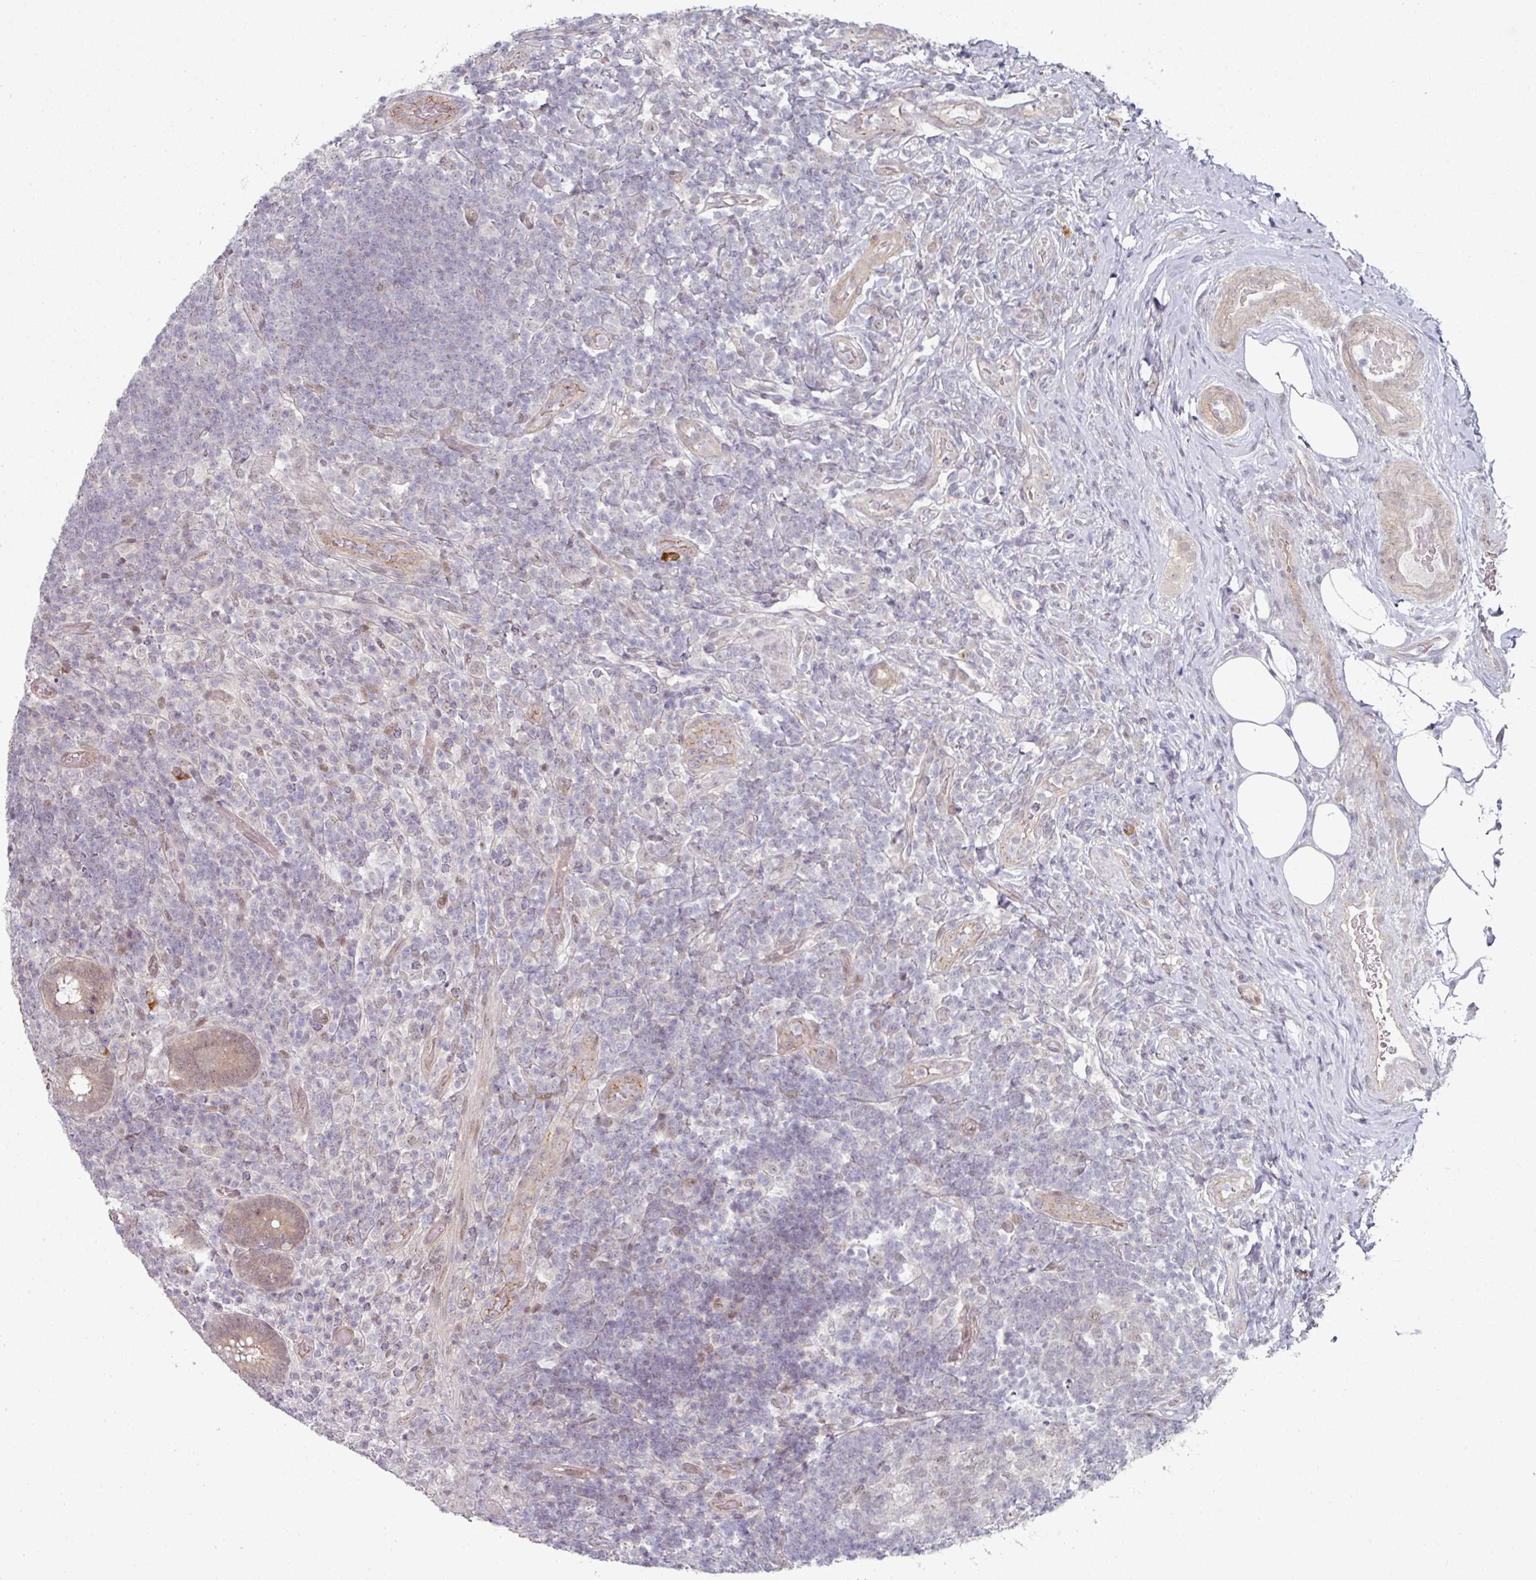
{"staining": {"intensity": "weak", "quantity": "<25%", "location": "cytoplasmic/membranous,nuclear"}, "tissue": "appendix", "cell_type": "Glandular cells", "image_type": "normal", "snomed": [{"axis": "morphology", "description": "Normal tissue, NOS"}, {"axis": "topography", "description": "Appendix"}], "caption": "Protein analysis of normal appendix shows no significant expression in glandular cells. (Brightfield microscopy of DAB (3,3'-diaminobenzidine) immunohistochemistry (IHC) at high magnification).", "gene": "TMCC1", "patient": {"sex": "female", "age": 43}}